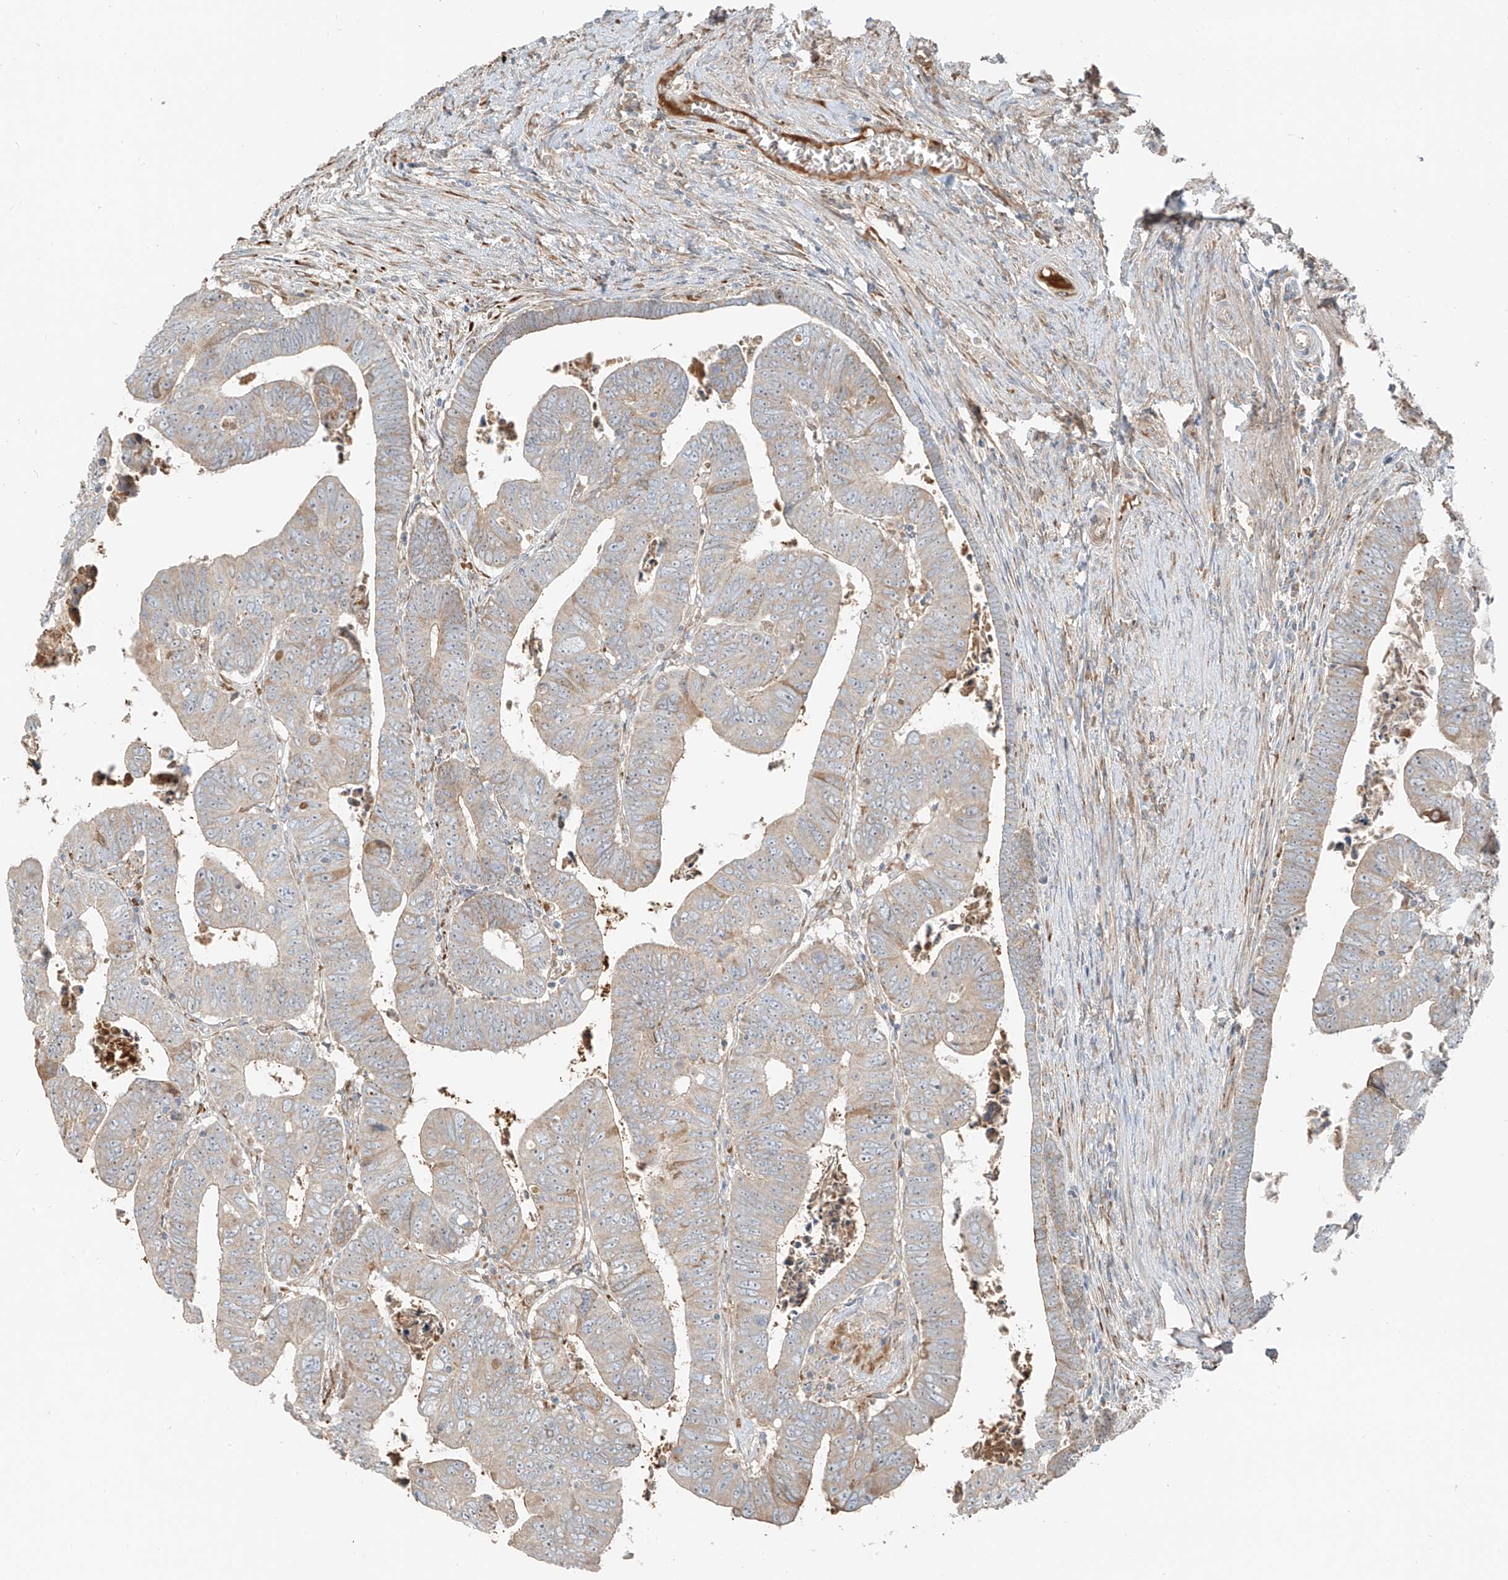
{"staining": {"intensity": "weak", "quantity": "<25%", "location": "cytoplasmic/membranous"}, "tissue": "colorectal cancer", "cell_type": "Tumor cells", "image_type": "cancer", "snomed": [{"axis": "morphology", "description": "Normal tissue, NOS"}, {"axis": "morphology", "description": "Adenocarcinoma, NOS"}, {"axis": "topography", "description": "Rectum"}], "caption": "Photomicrograph shows no significant protein expression in tumor cells of colorectal adenocarcinoma. (DAB (3,3'-diaminobenzidine) immunohistochemistry (IHC) with hematoxylin counter stain).", "gene": "FSTL1", "patient": {"sex": "female", "age": 65}}